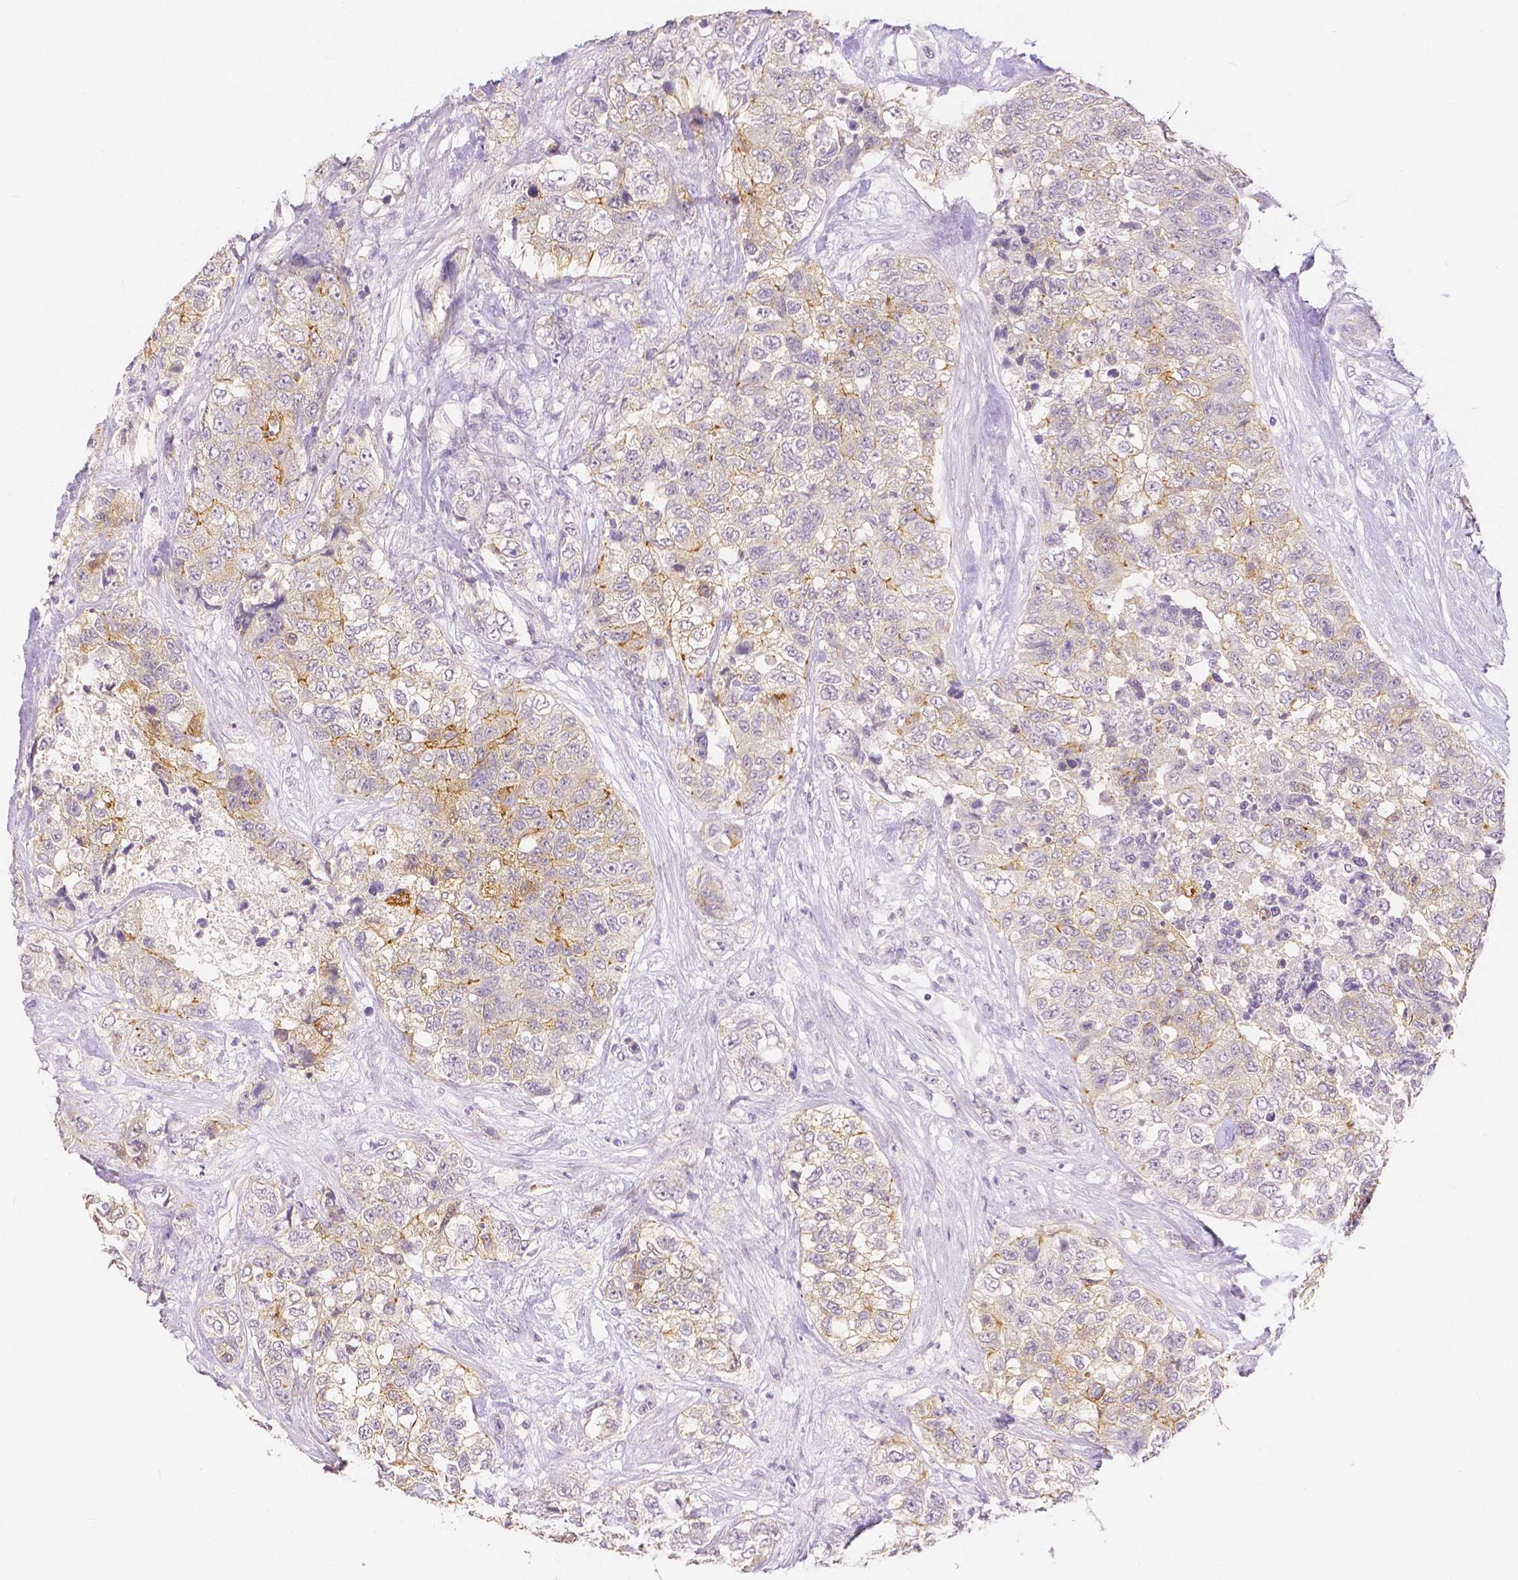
{"staining": {"intensity": "moderate", "quantity": "<25%", "location": "cytoplasmic/membranous"}, "tissue": "urothelial cancer", "cell_type": "Tumor cells", "image_type": "cancer", "snomed": [{"axis": "morphology", "description": "Urothelial carcinoma, High grade"}, {"axis": "topography", "description": "Urinary bladder"}], "caption": "There is low levels of moderate cytoplasmic/membranous expression in tumor cells of urothelial cancer, as demonstrated by immunohistochemical staining (brown color).", "gene": "OCLN", "patient": {"sex": "female", "age": 78}}